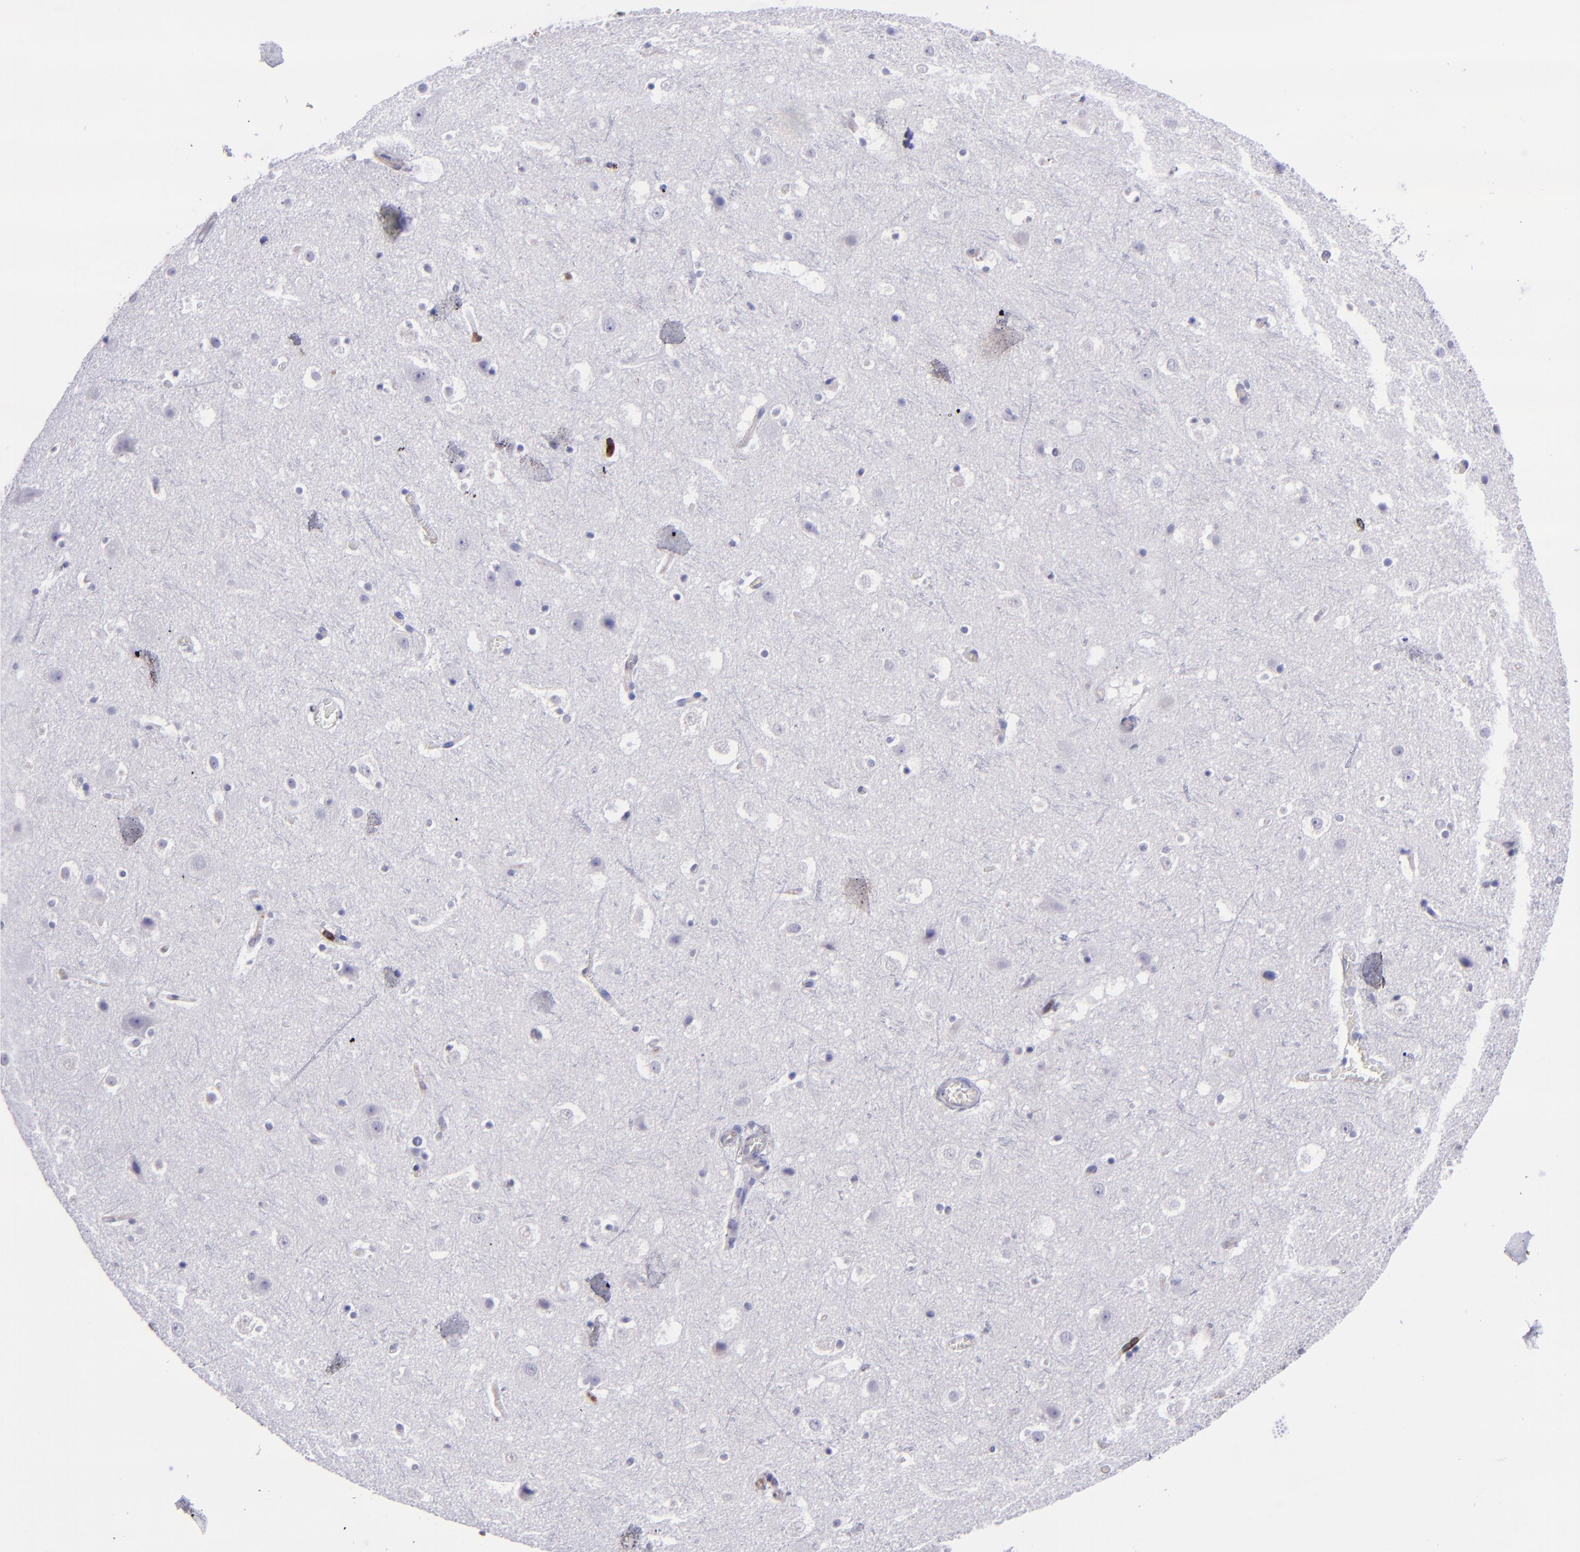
{"staining": {"intensity": "negative", "quantity": "none", "location": "none"}, "tissue": "cerebral cortex", "cell_type": "Endothelial cells", "image_type": "normal", "snomed": [{"axis": "morphology", "description": "Normal tissue, NOS"}, {"axis": "topography", "description": "Cerebral cortex"}], "caption": "A photomicrograph of cerebral cortex stained for a protein shows no brown staining in endothelial cells. (Stains: DAB immunohistochemistry with hematoxylin counter stain, Microscopy: brightfield microscopy at high magnification).", "gene": "ICAM3", "patient": {"sex": "male", "age": 45}}